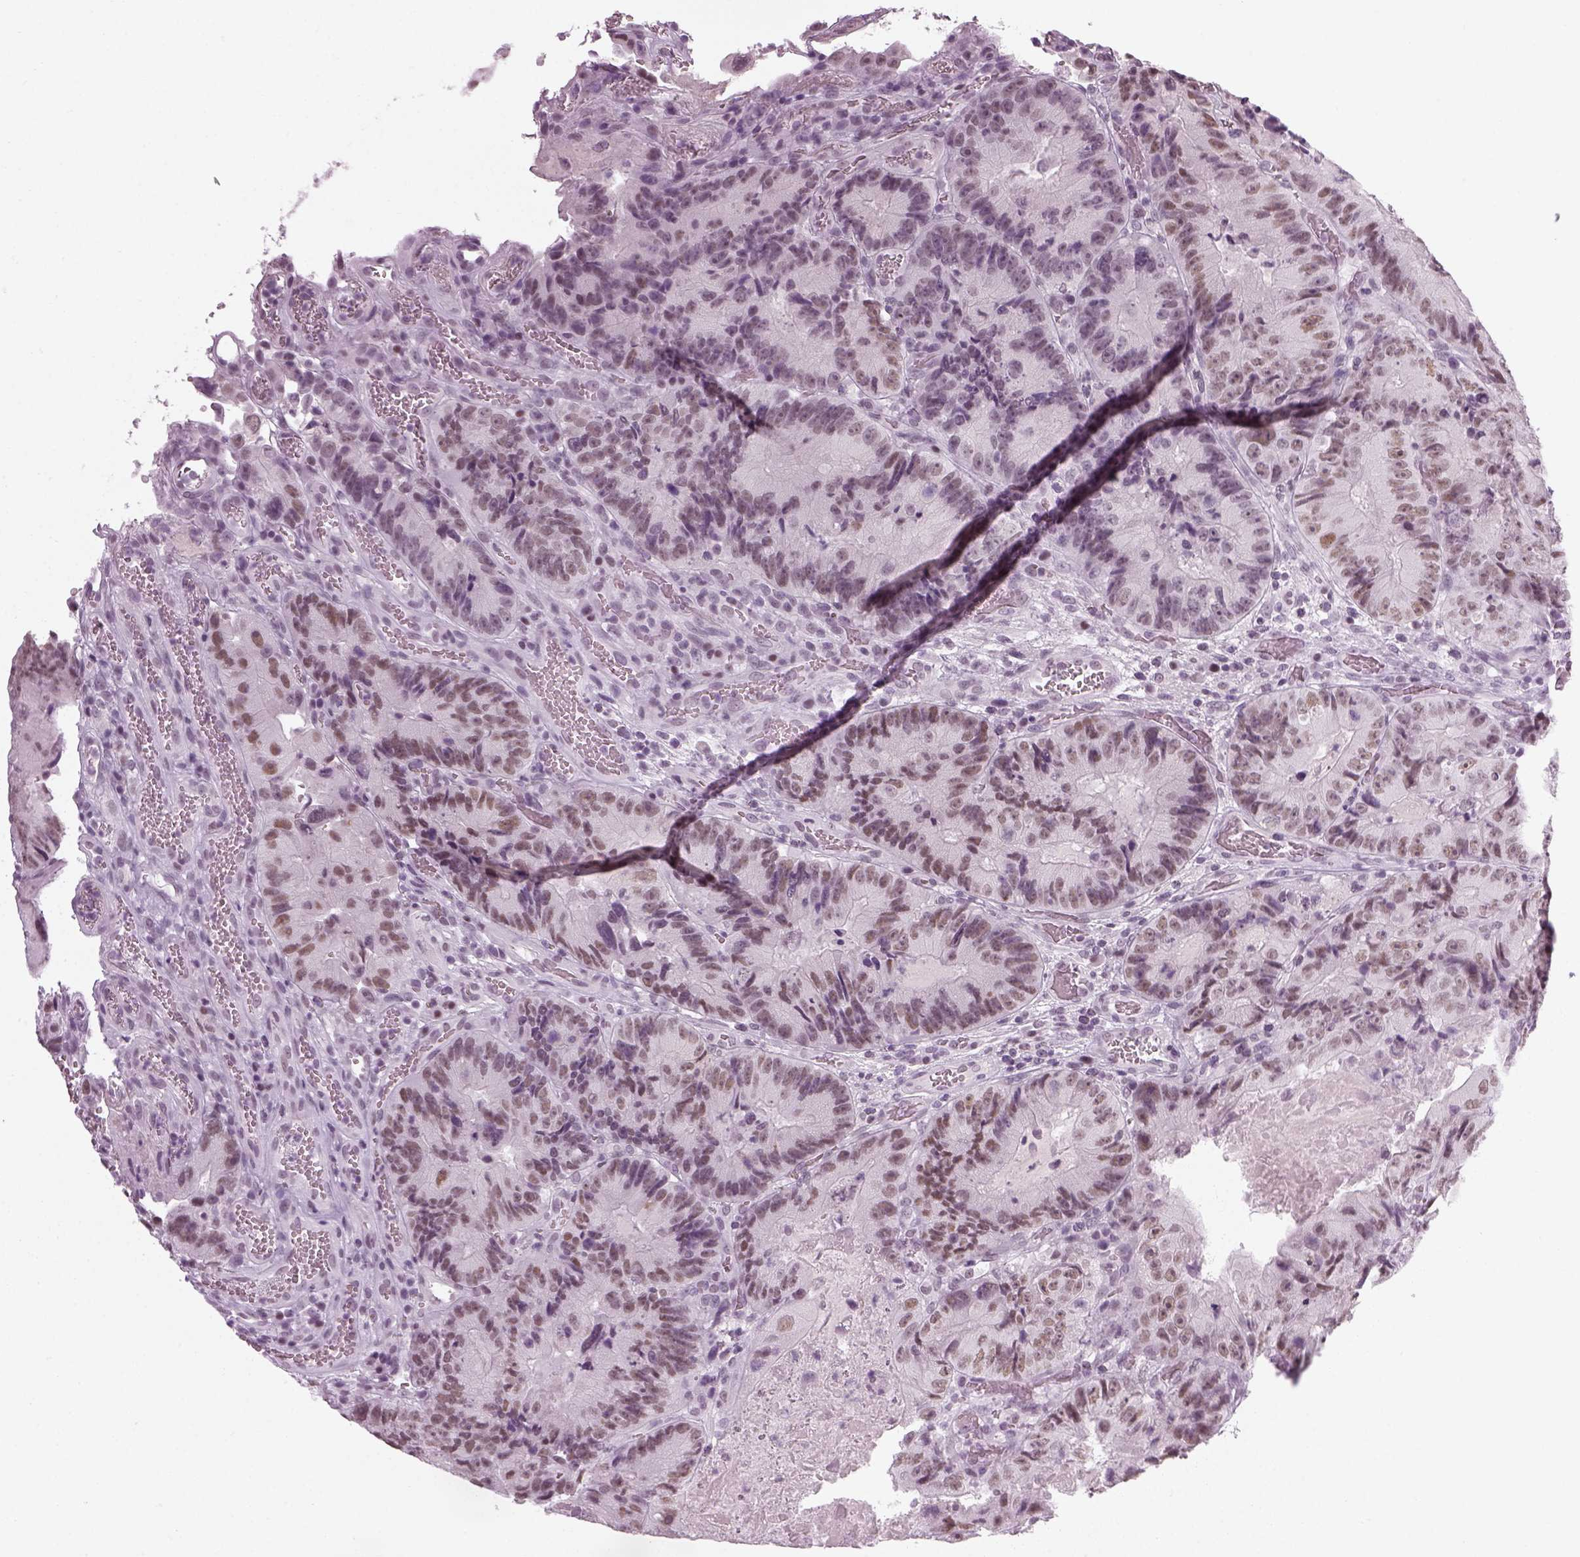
{"staining": {"intensity": "weak", "quantity": "<25%", "location": "nuclear"}, "tissue": "colorectal cancer", "cell_type": "Tumor cells", "image_type": "cancer", "snomed": [{"axis": "morphology", "description": "Adenocarcinoma, NOS"}, {"axis": "topography", "description": "Colon"}], "caption": "Immunohistochemistry photomicrograph of neoplastic tissue: human colorectal cancer (adenocarcinoma) stained with DAB demonstrates no significant protein expression in tumor cells.", "gene": "KCNG2", "patient": {"sex": "female", "age": 86}}